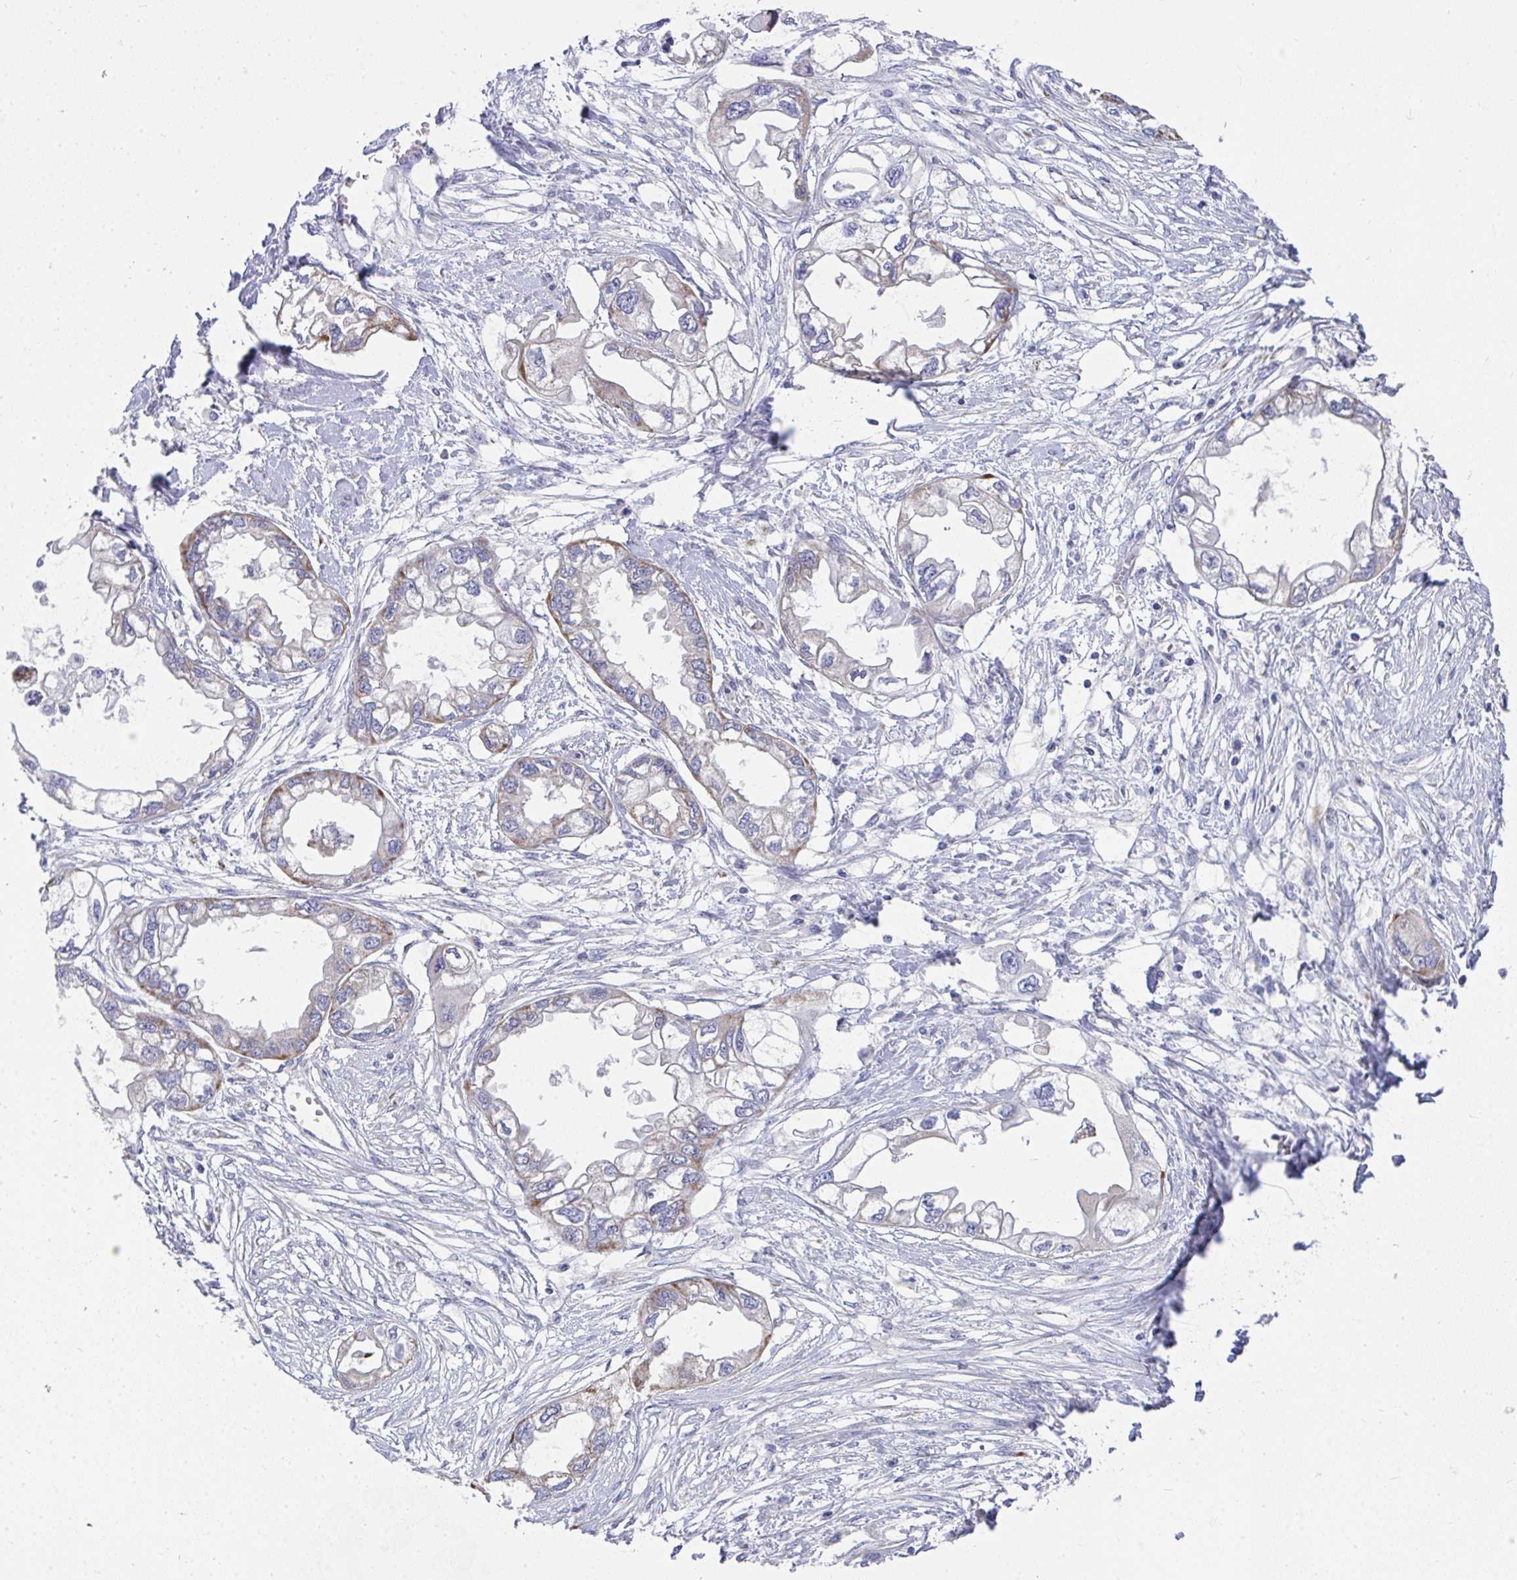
{"staining": {"intensity": "moderate", "quantity": "<25%", "location": "cytoplasmic/membranous"}, "tissue": "endometrial cancer", "cell_type": "Tumor cells", "image_type": "cancer", "snomed": [{"axis": "morphology", "description": "Adenocarcinoma, NOS"}, {"axis": "morphology", "description": "Adenocarcinoma, metastatic, NOS"}, {"axis": "topography", "description": "Adipose tissue"}, {"axis": "topography", "description": "Endometrium"}], "caption": "Protein analysis of endometrial cancer (adenocarcinoma) tissue displays moderate cytoplasmic/membranous positivity in approximately <25% of tumor cells.", "gene": "COA5", "patient": {"sex": "female", "age": 67}}